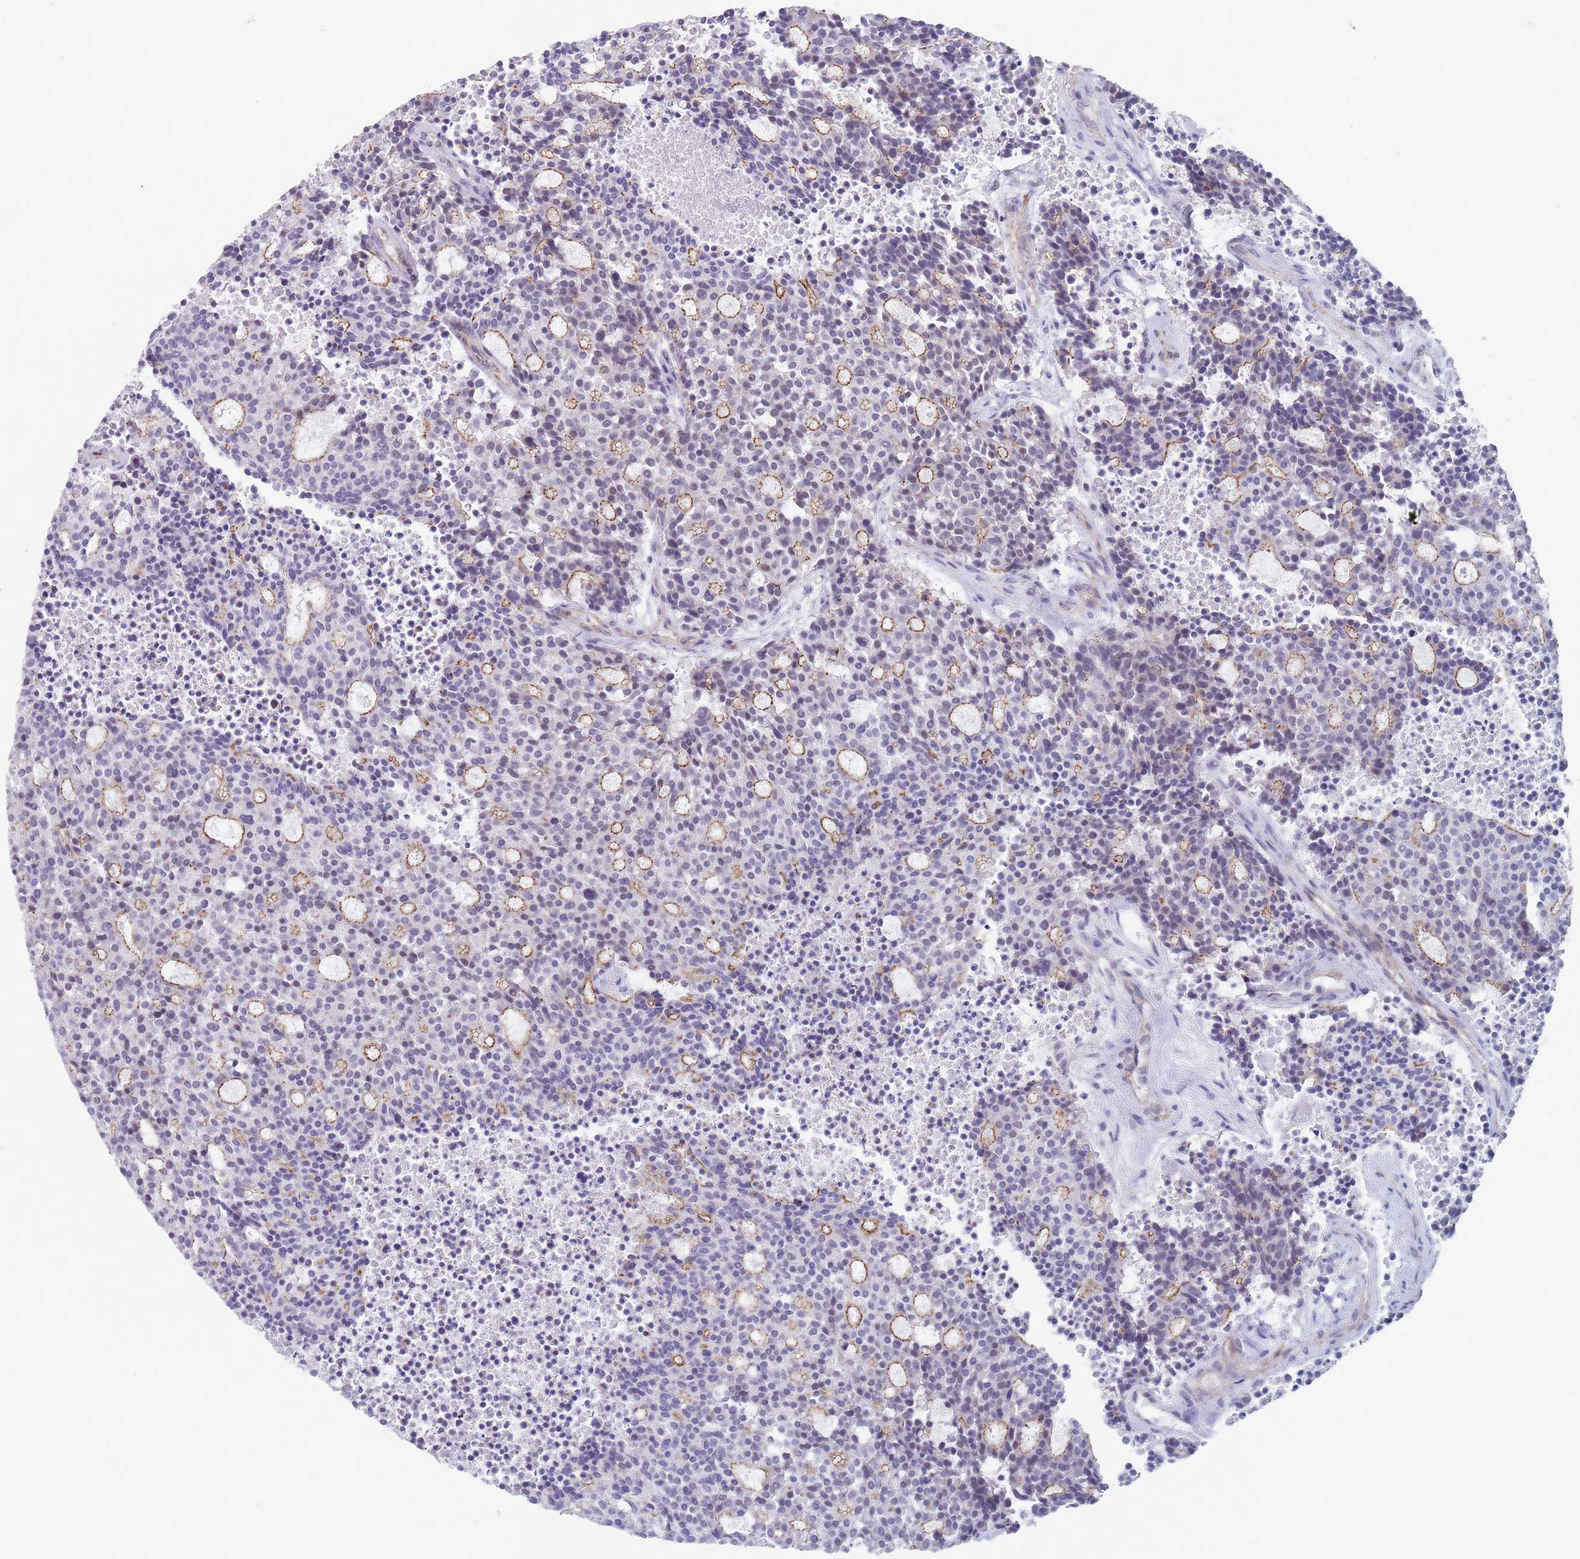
{"staining": {"intensity": "moderate", "quantity": "<25%", "location": "cytoplasmic/membranous"}, "tissue": "carcinoid", "cell_type": "Tumor cells", "image_type": "cancer", "snomed": [{"axis": "morphology", "description": "Carcinoid, malignant, NOS"}, {"axis": "topography", "description": "Pancreas"}], "caption": "Immunohistochemistry image of malignant carcinoid stained for a protein (brown), which displays low levels of moderate cytoplasmic/membranous expression in about <25% of tumor cells.", "gene": "OR5A2", "patient": {"sex": "female", "age": 54}}